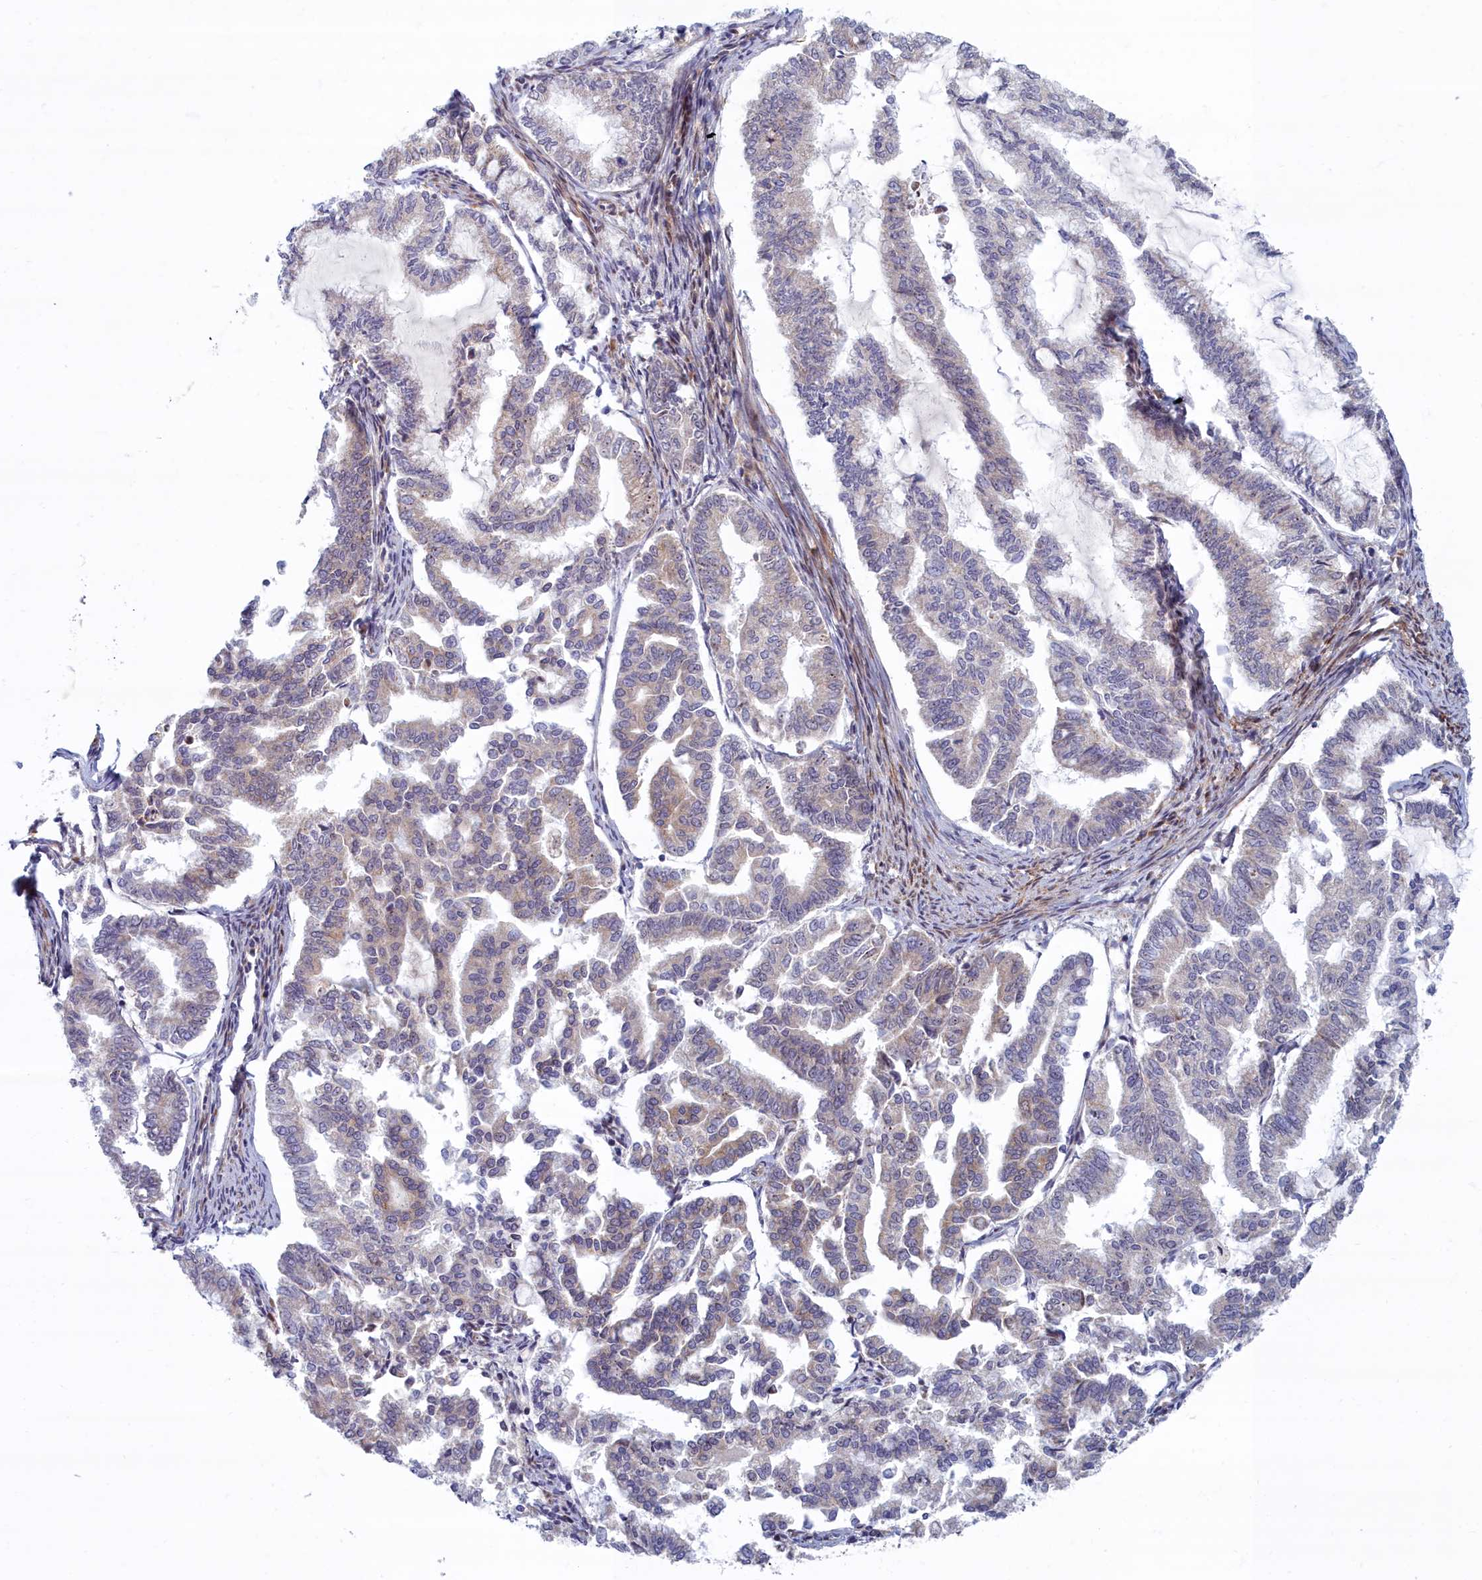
{"staining": {"intensity": "weak", "quantity": "<25%", "location": "cytoplasmic/membranous"}, "tissue": "endometrial cancer", "cell_type": "Tumor cells", "image_type": "cancer", "snomed": [{"axis": "morphology", "description": "Adenocarcinoma, NOS"}, {"axis": "topography", "description": "Endometrium"}], "caption": "Immunohistochemistry of endometrial cancer reveals no expression in tumor cells.", "gene": "C15orf40", "patient": {"sex": "female", "age": 79}}